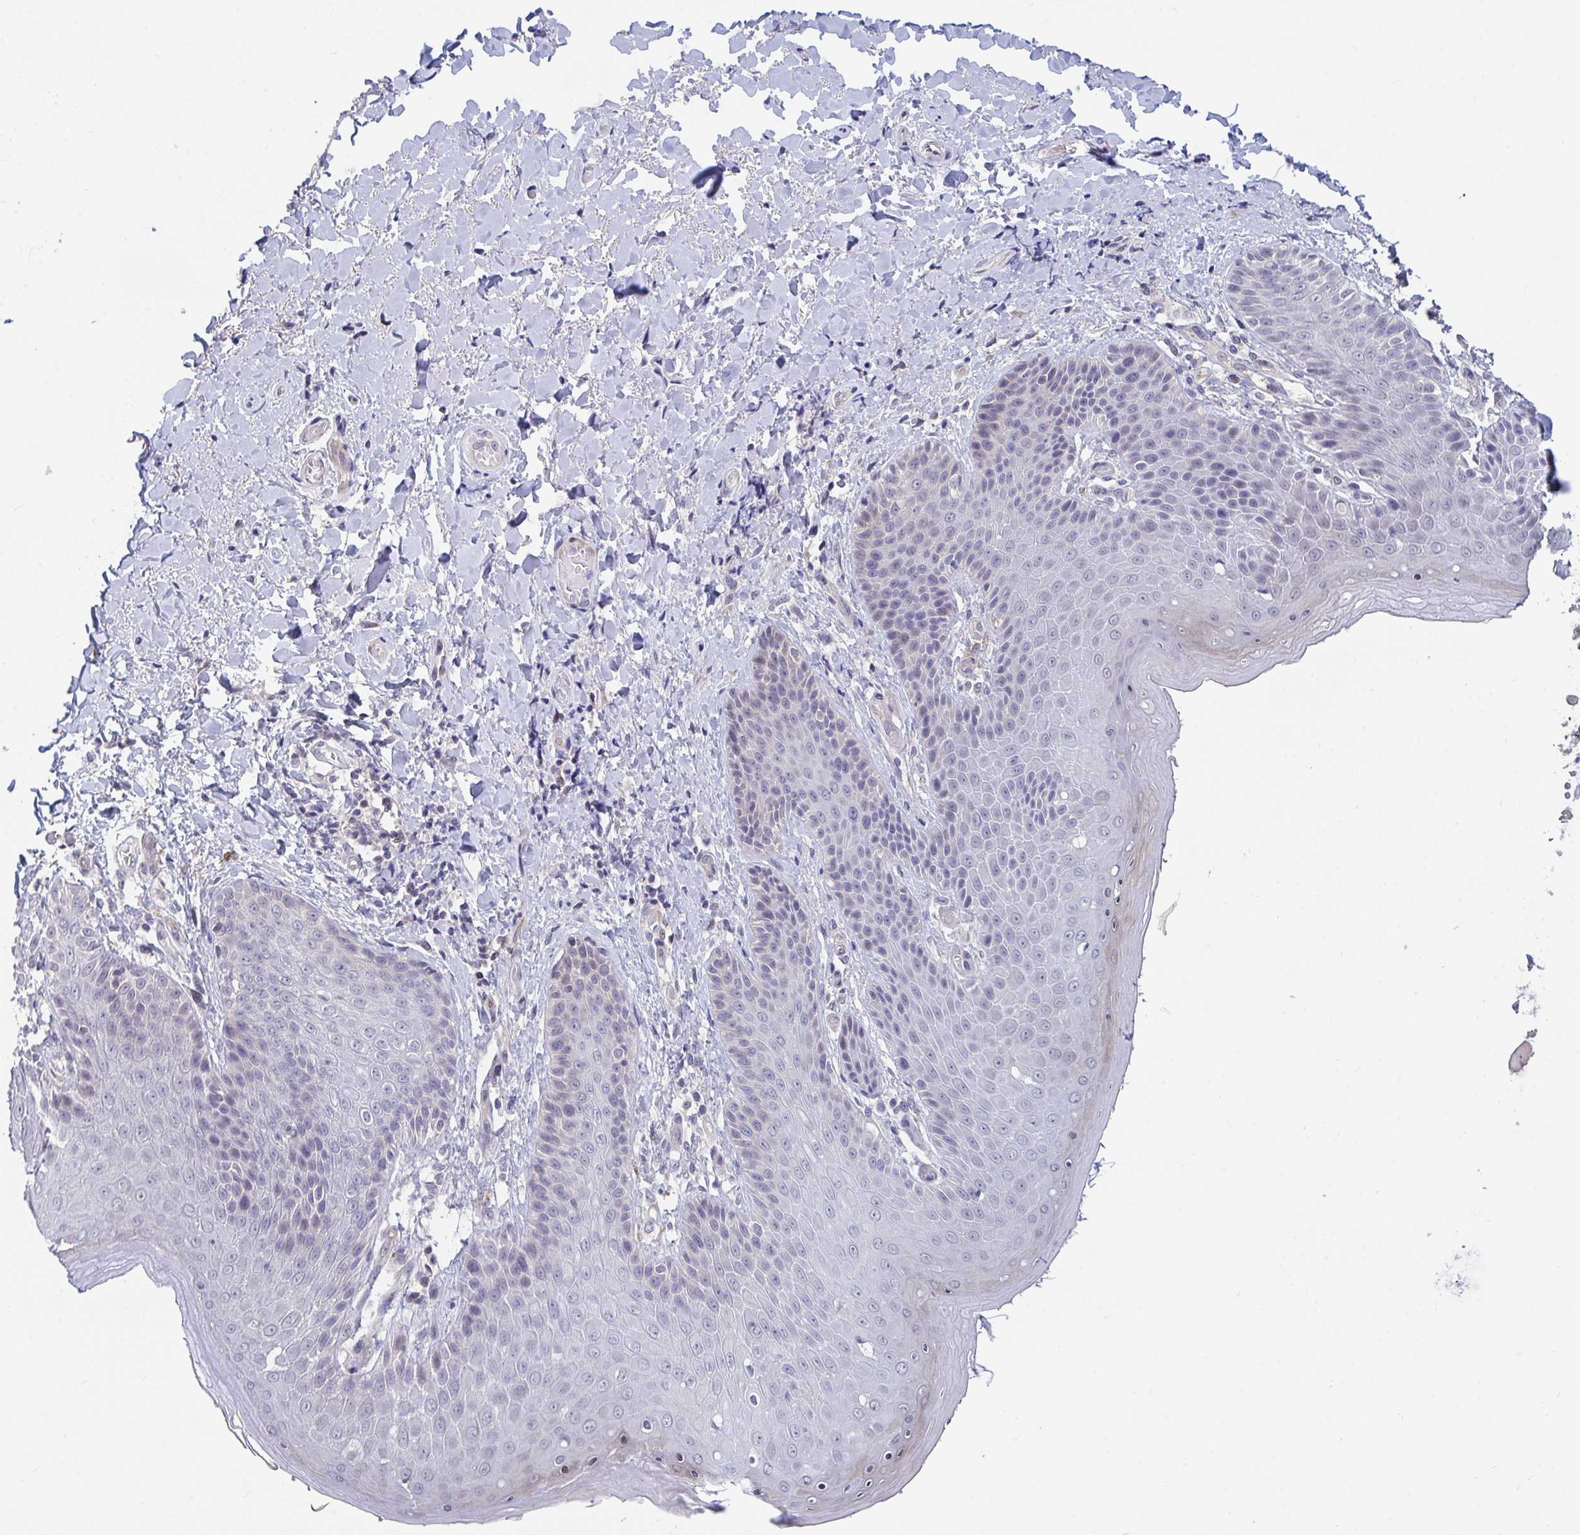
{"staining": {"intensity": "negative", "quantity": "none", "location": "none"}, "tissue": "skin", "cell_type": "Epidermal cells", "image_type": "normal", "snomed": [{"axis": "morphology", "description": "Normal tissue, NOS"}, {"axis": "topography", "description": "Anal"}, {"axis": "topography", "description": "Peripheral nerve tissue"}], "caption": "A micrograph of human skin is negative for staining in epidermal cells. (Immunohistochemistry, brightfield microscopy, high magnification).", "gene": "FAM156A", "patient": {"sex": "male", "age": 51}}